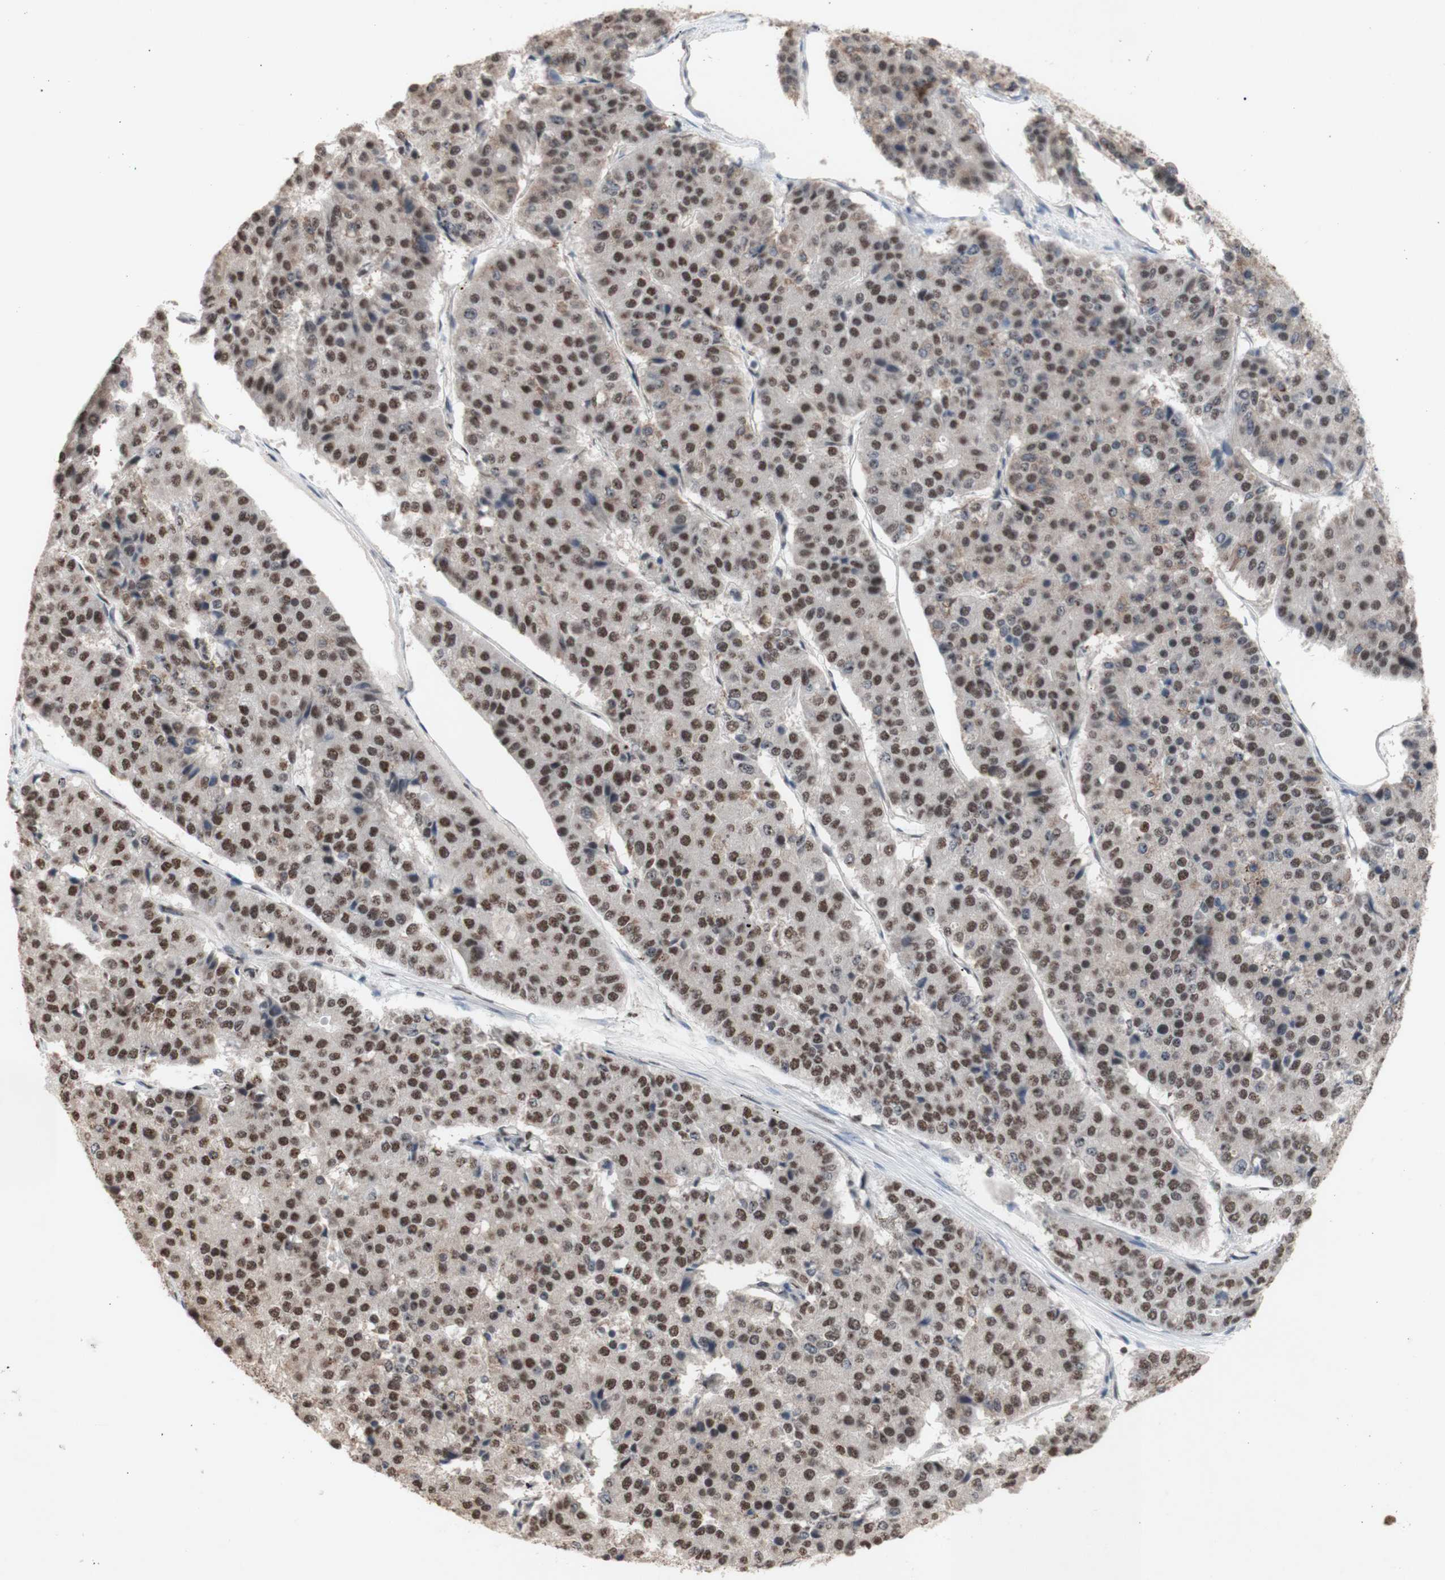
{"staining": {"intensity": "moderate", "quantity": ">75%", "location": "nuclear"}, "tissue": "pancreatic cancer", "cell_type": "Tumor cells", "image_type": "cancer", "snomed": [{"axis": "morphology", "description": "Adenocarcinoma, NOS"}, {"axis": "topography", "description": "Pancreas"}], "caption": "Human pancreatic cancer stained for a protein (brown) reveals moderate nuclear positive staining in about >75% of tumor cells.", "gene": "SFPQ", "patient": {"sex": "male", "age": 50}}